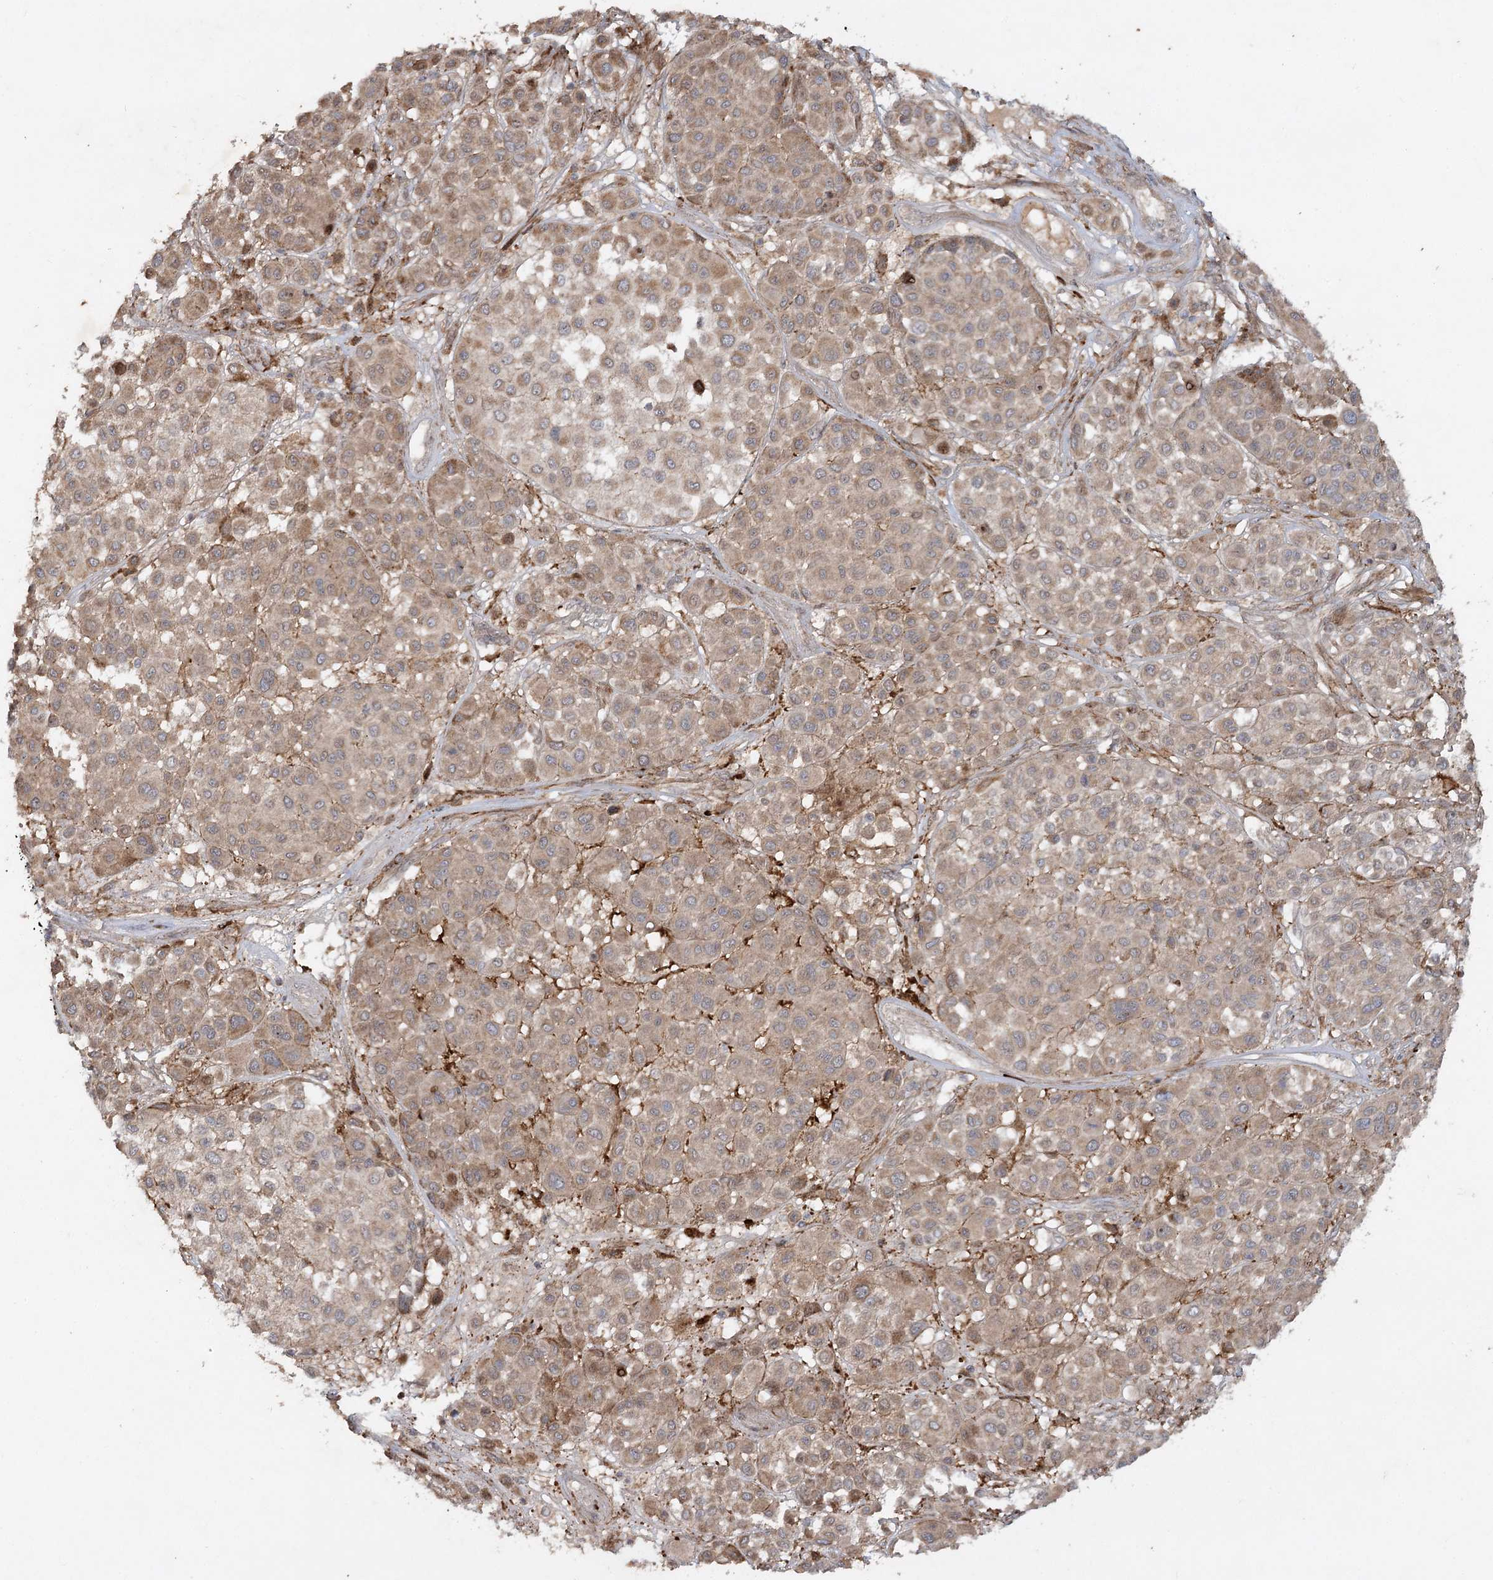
{"staining": {"intensity": "moderate", "quantity": ">75%", "location": "cytoplasmic/membranous"}, "tissue": "melanoma", "cell_type": "Tumor cells", "image_type": "cancer", "snomed": [{"axis": "morphology", "description": "Malignant melanoma, Metastatic site"}, {"axis": "topography", "description": "Soft tissue"}], "caption": "This is an image of immunohistochemistry staining of malignant melanoma (metastatic site), which shows moderate positivity in the cytoplasmic/membranous of tumor cells.", "gene": "KBTBD4", "patient": {"sex": "male", "age": 41}}